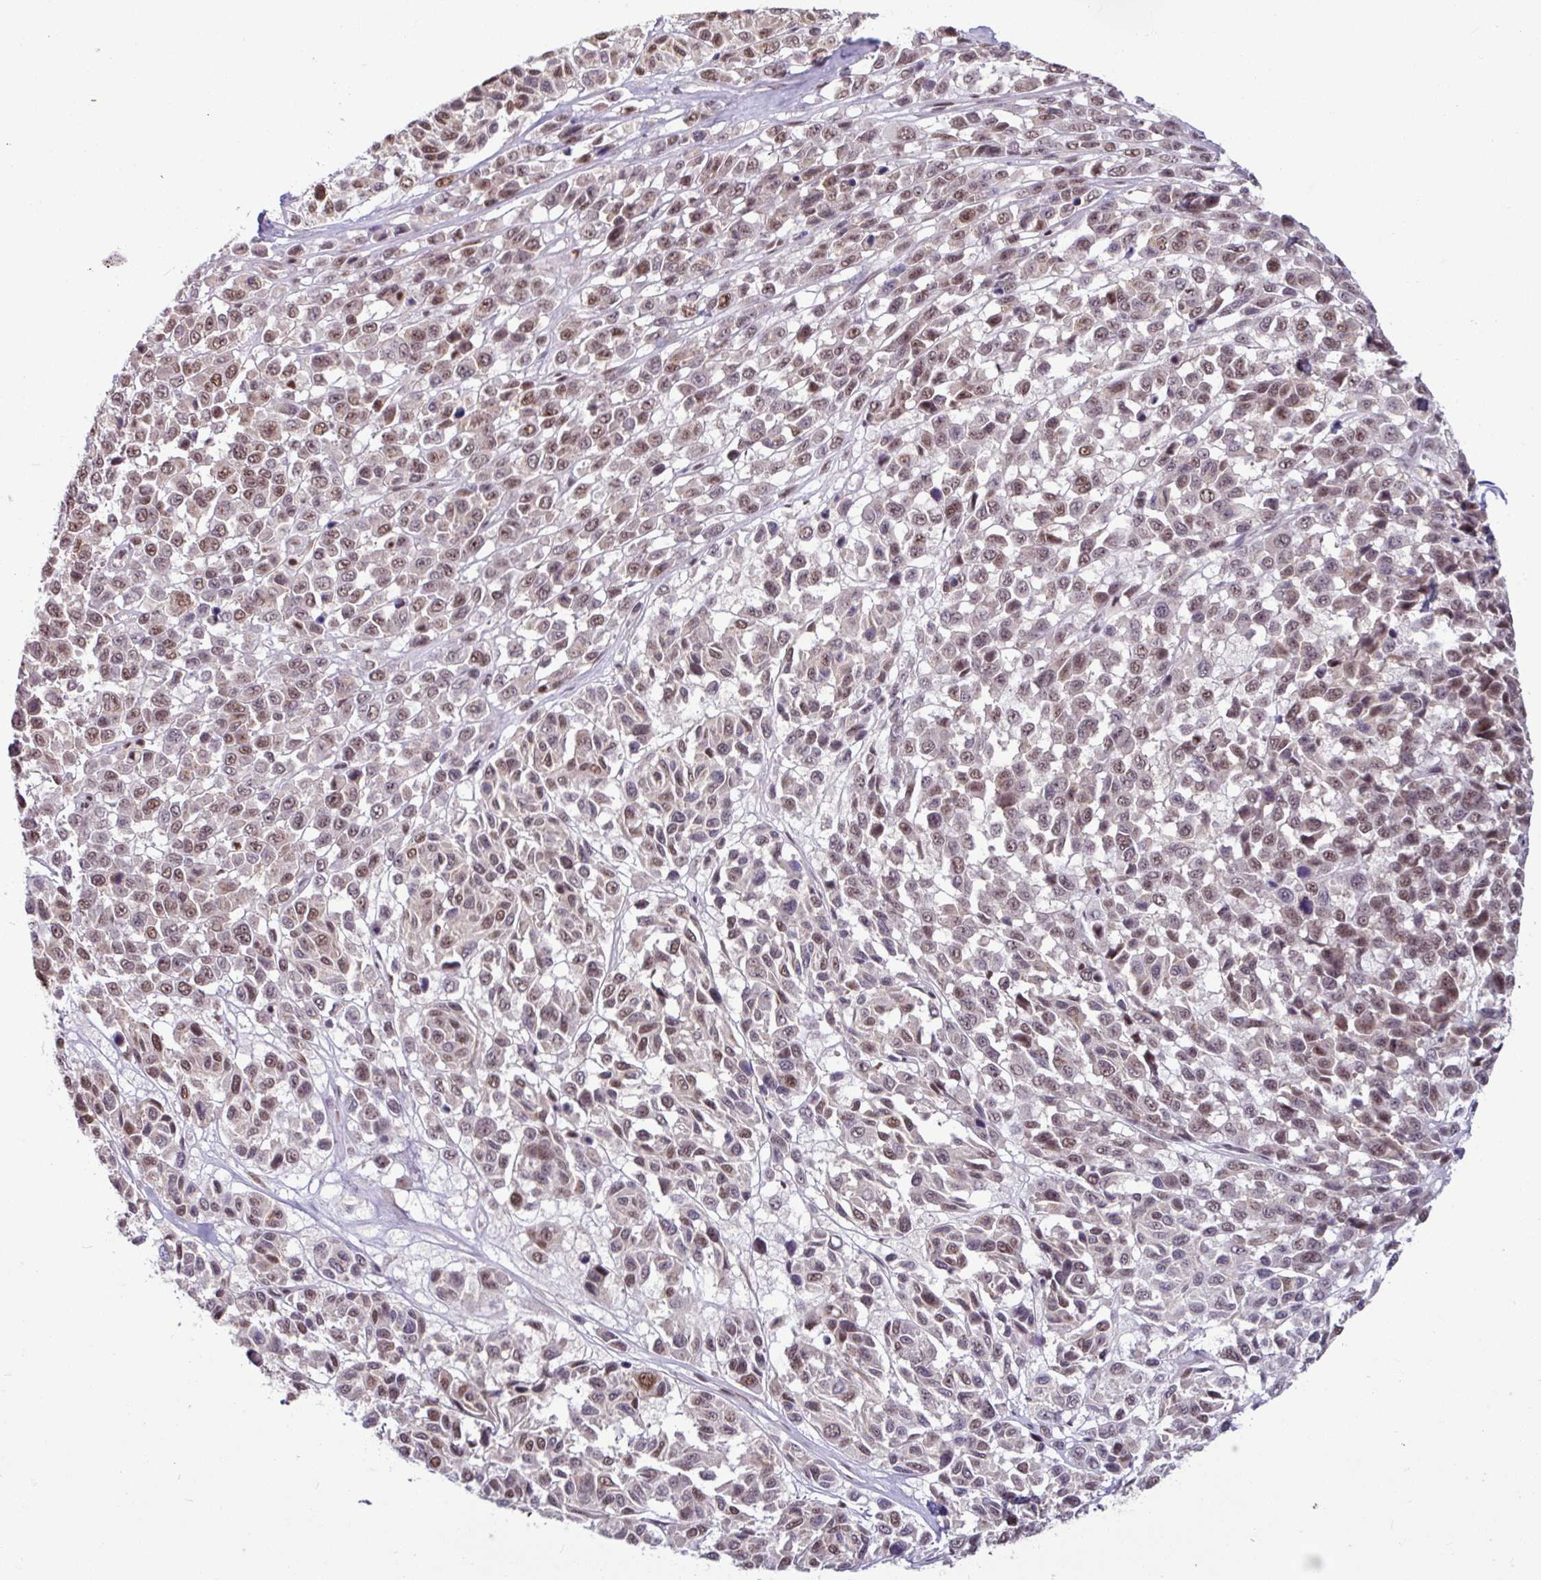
{"staining": {"intensity": "moderate", "quantity": ">75%", "location": "nuclear"}, "tissue": "melanoma", "cell_type": "Tumor cells", "image_type": "cancer", "snomed": [{"axis": "morphology", "description": "Malignant melanoma, NOS"}, {"axis": "topography", "description": "Skin"}], "caption": "Human melanoma stained with a brown dye shows moderate nuclear positive positivity in about >75% of tumor cells.", "gene": "TDG", "patient": {"sex": "female", "age": 66}}